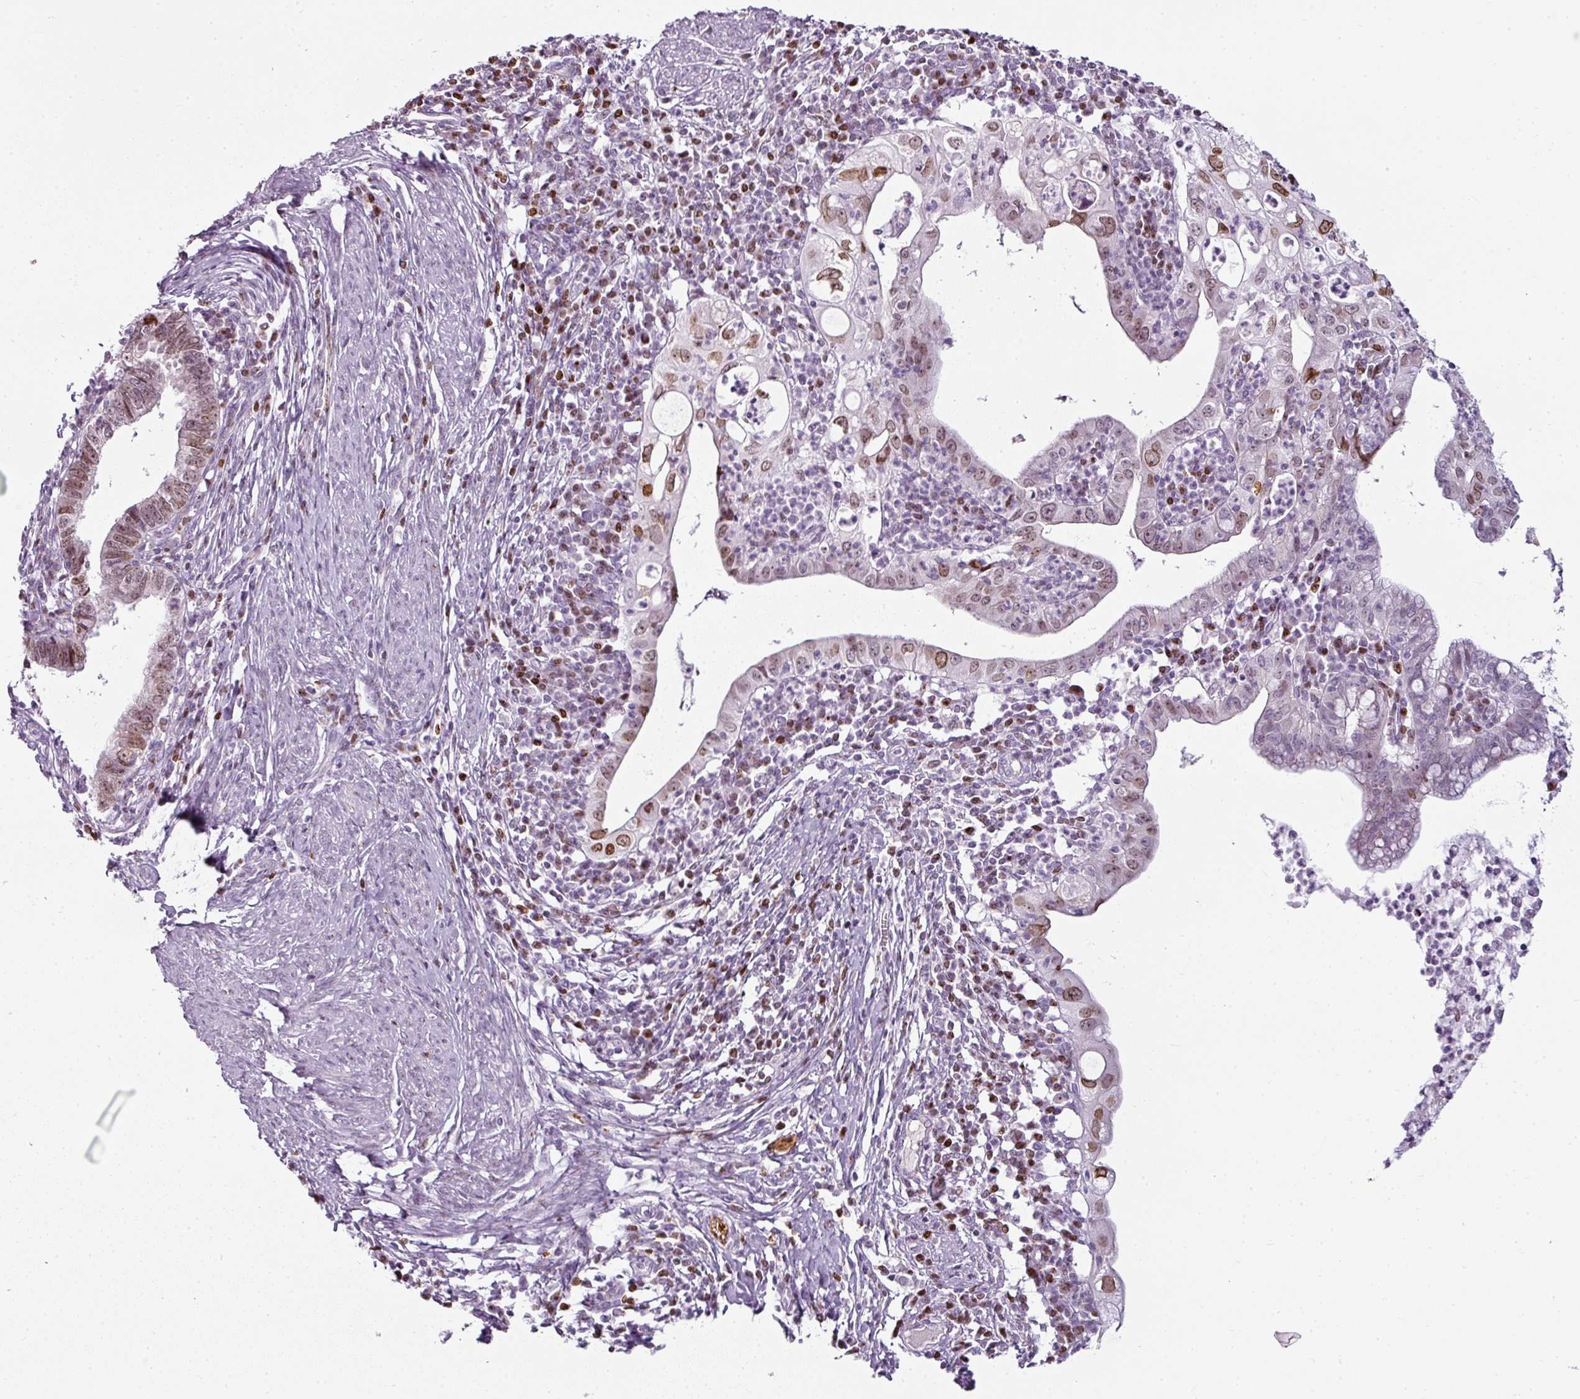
{"staining": {"intensity": "moderate", "quantity": ">75%", "location": "nuclear"}, "tissue": "cervical cancer", "cell_type": "Tumor cells", "image_type": "cancer", "snomed": [{"axis": "morphology", "description": "Adenocarcinoma, NOS"}, {"axis": "topography", "description": "Cervix"}], "caption": "Adenocarcinoma (cervical) stained for a protein (brown) reveals moderate nuclear positive positivity in about >75% of tumor cells.", "gene": "SYT8", "patient": {"sex": "female", "age": 36}}